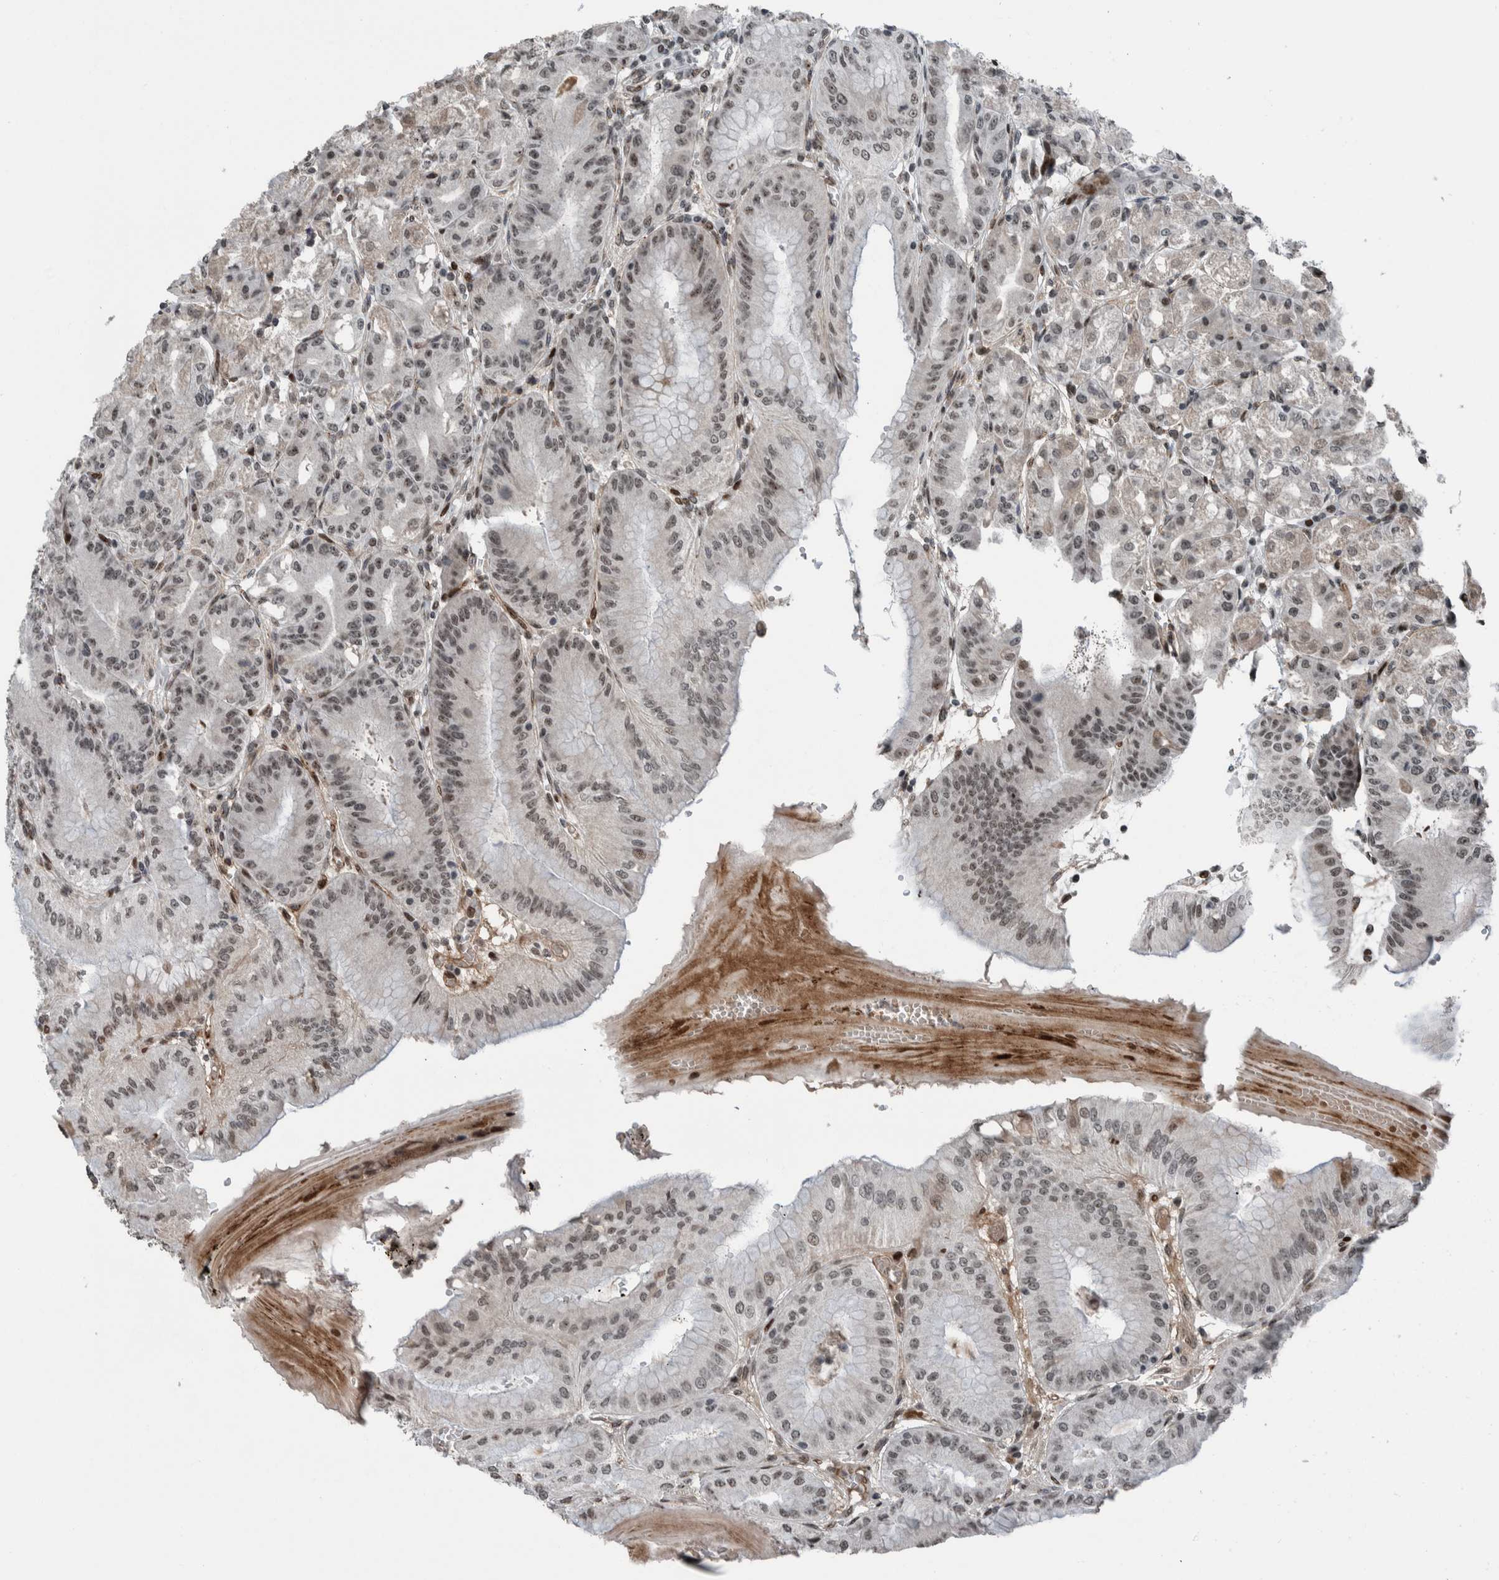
{"staining": {"intensity": "moderate", "quantity": "25%-75%", "location": "cytoplasmic/membranous,nuclear"}, "tissue": "stomach", "cell_type": "Glandular cells", "image_type": "normal", "snomed": [{"axis": "morphology", "description": "Normal tissue, NOS"}, {"axis": "topography", "description": "Stomach, lower"}], "caption": "Normal stomach reveals moderate cytoplasmic/membranous,nuclear expression in about 25%-75% of glandular cells, visualized by immunohistochemistry.", "gene": "ZNF366", "patient": {"sex": "male", "age": 71}}